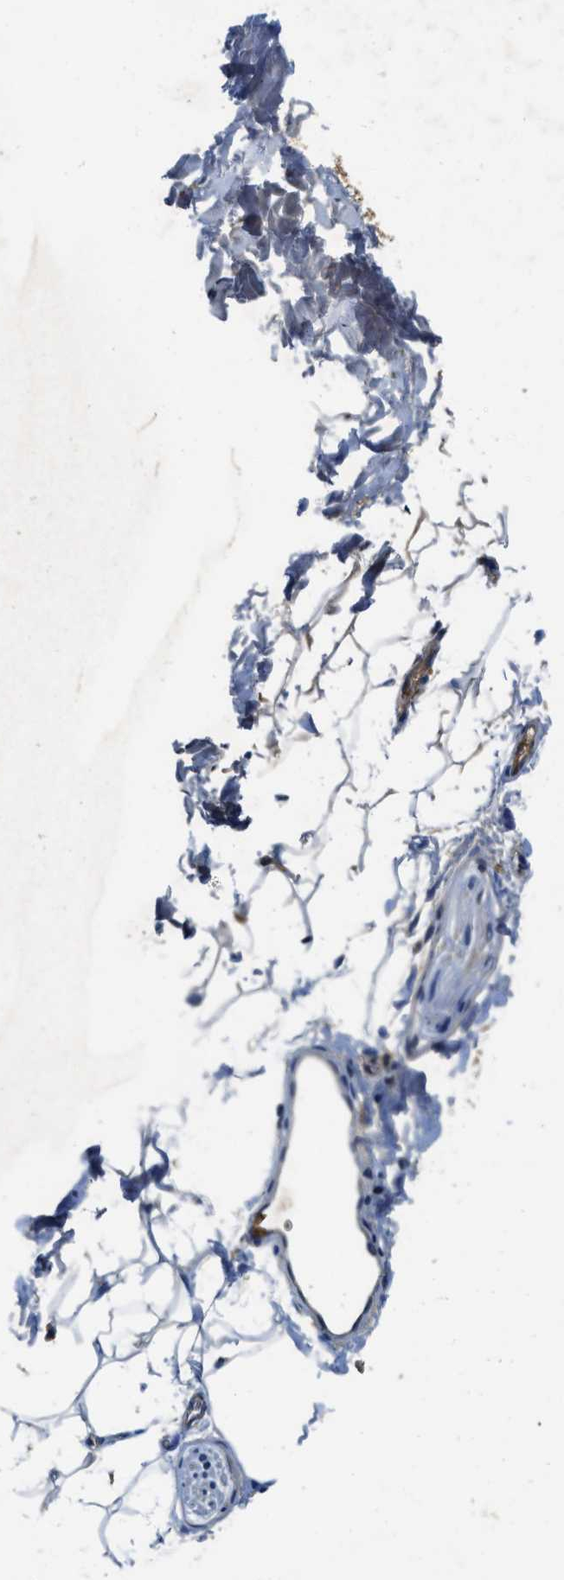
{"staining": {"intensity": "weak", "quantity": "25%-75%", "location": "cytoplasmic/membranous"}, "tissue": "adipose tissue", "cell_type": "Adipocytes", "image_type": "normal", "snomed": [{"axis": "morphology", "description": "Normal tissue, NOS"}, {"axis": "topography", "description": "Cartilage tissue"}, {"axis": "topography", "description": "Bronchus"}], "caption": "Weak cytoplasmic/membranous positivity for a protein is appreciated in approximately 25%-75% of adipocytes of unremarkable adipose tissue using IHC.", "gene": "GALK1", "patient": {"sex": "female", "age": 53}}